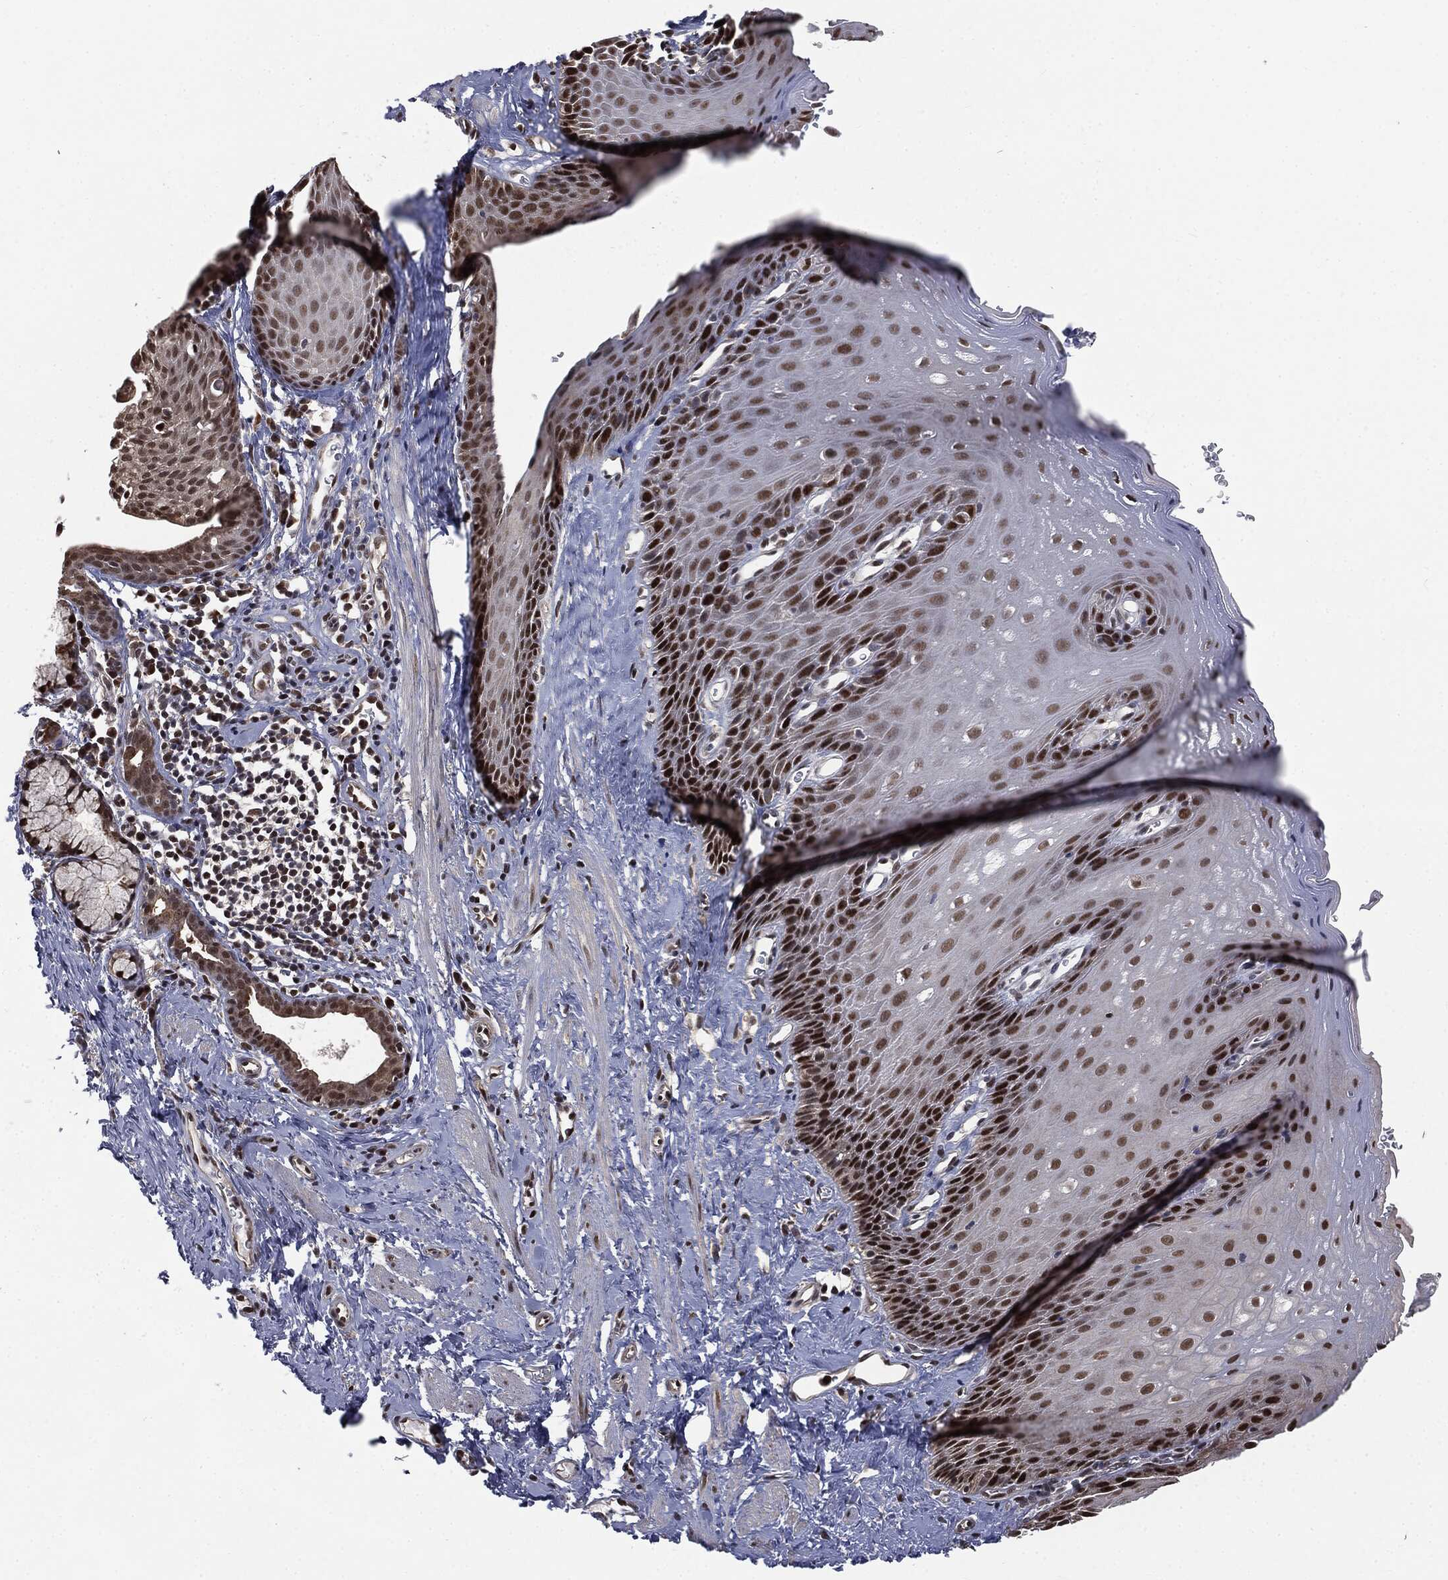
{"staining": {"intensity": "strong", "quantity": "25%-75%", "location": "nuclear"}, "tissue": "esophagus", "cell_type": "Squamous epithelial cells", "image_type": "normal", "snomed": [{"axis": "morphology", "description": "Normal tissue, NOS"}, {"axis": "topography", "description": "Esophagus"}], "caption": "Immunohistochemical staining of normal human esophagus shows high levels of strong nuclear positivity in approximately 25%-75% of squamous epithelial cells. (Stains: DAB (3,3'-diaminobenzidine) in brown, nuclei in blue, Microscopy: brightfield microscopy at high magnification).", "gene": "SHLD2", "patient": {"sex": "male", "age": 64}}